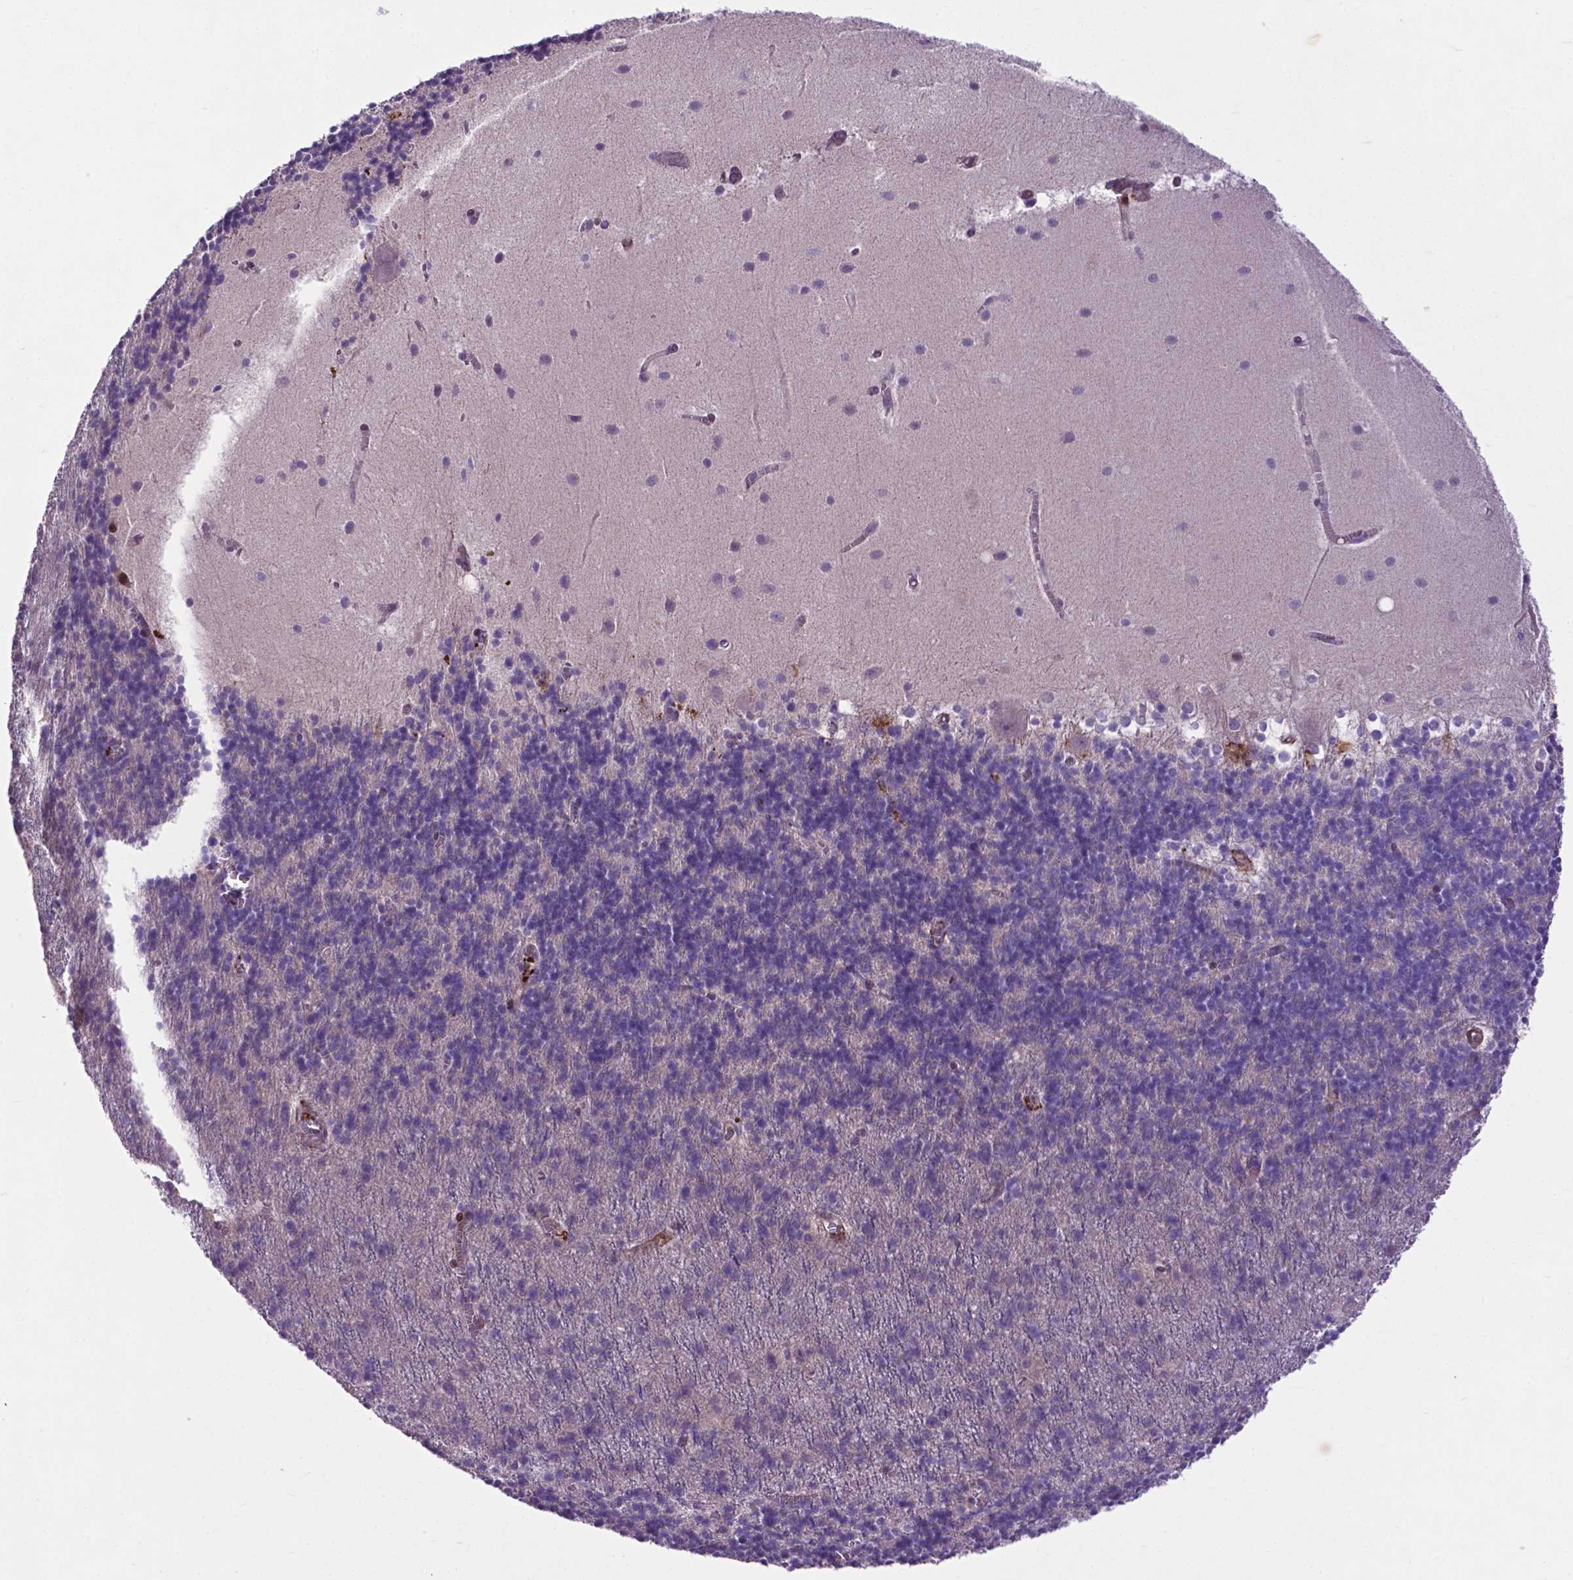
{"staining": {"intensity": "negative", "quantity": "none", "location": "none"}, "tissue": "cerebellum", "cell_type": "Cells in granular layer", "image_type": "normal", "snomed": [{"axis": "morphology", "description": "Normal tissue, NOS"}, {"axis": "topography", "description": "Cerebellum"}], "caption": "Cells in granular layer show no significant staining in unremarkable cerebellum. (Stains: DAB (3,3'-diaminobenzidine) immunohistochemistry with hematoxylin counter stain, Microscopy: brightfield microscopy at high magnification).", "gene": "PFKFB4", "patient": {"sex": "male", "age": 70}}